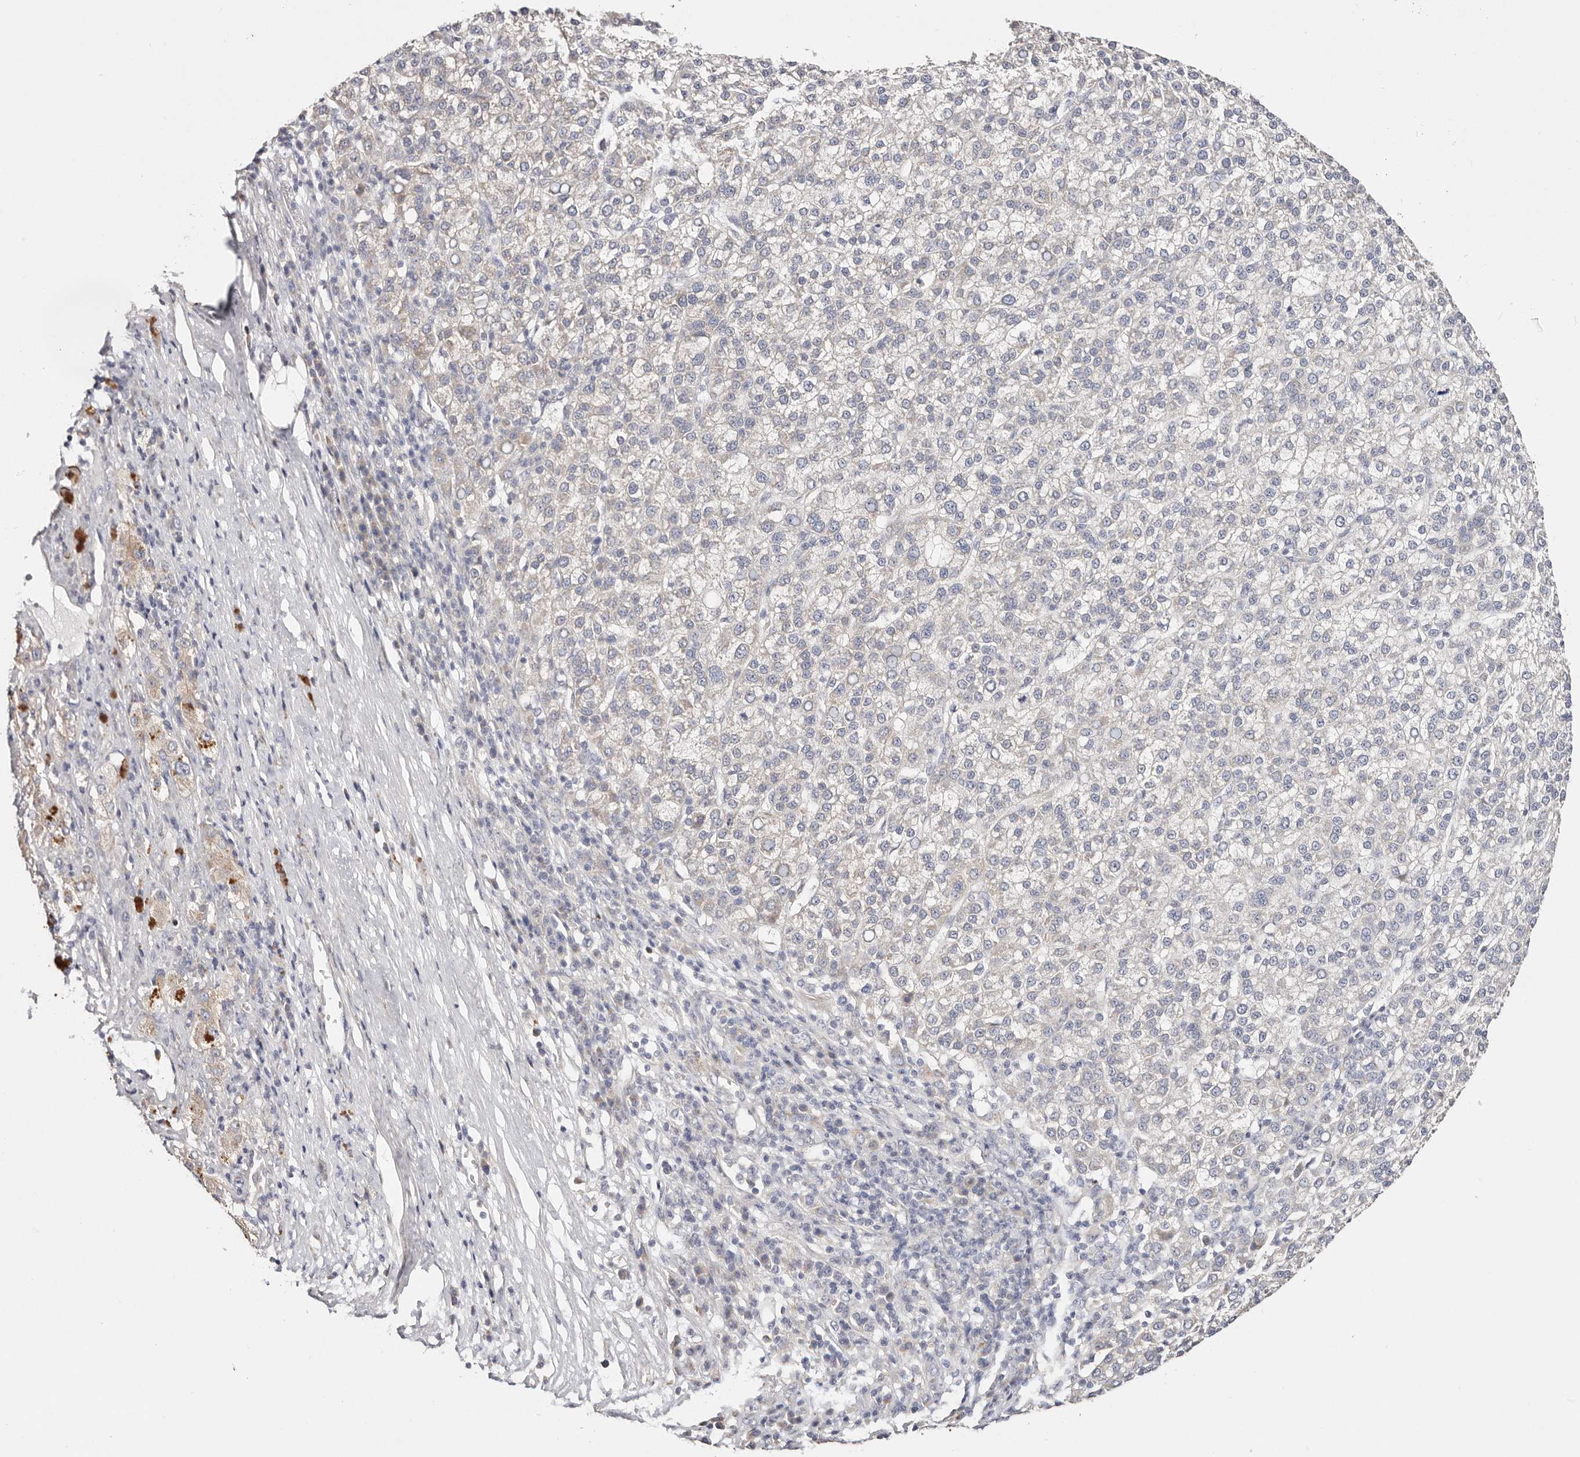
{"staining": {"intensity": "negative", "quantity": "none", "location": "none"}, "tissue": "liver cancer", "cell_type": "Tumor cells", "image_type": "cancer", "snomed": [{"axis": "morphology", "description": "Carcinoma, Hepatocellular, NOS"}, {"axis": "topography", "description": "Liver"}], "caption": "An image of human liver cancer is negative for staining in tumor cells.", "gene": "VIPAS39", "patient": {"sex": "female", "age": 58}}